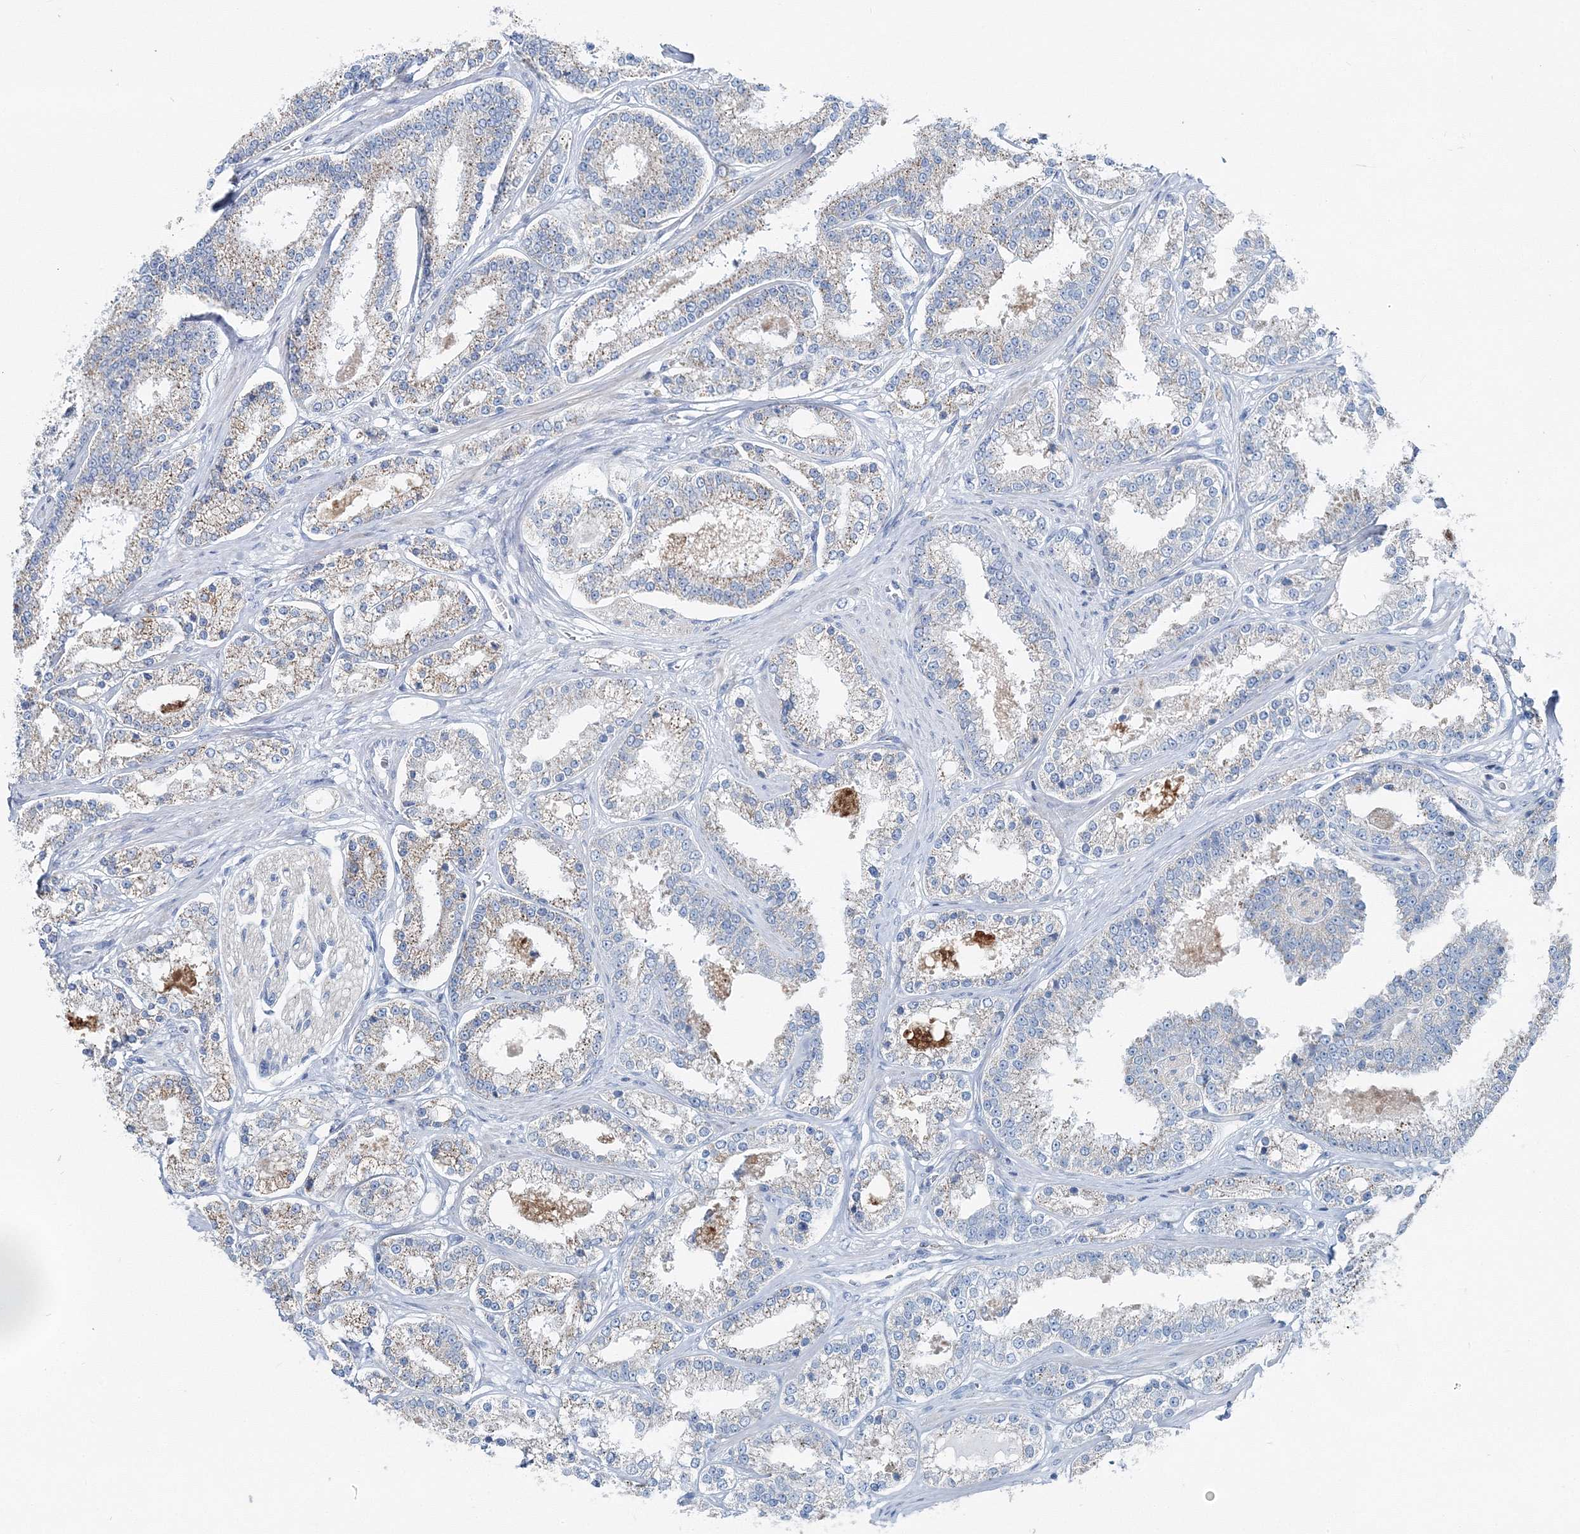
{"staining": {"intensity": "weak", "quantity": "25%-75%", "location": "cytoplasmic/membranous"}, "tissue": "prostate cancer", "cell_type": "Tumor cells", "image_type": "cancer", "snomed": [{"axis": "morphology", "description": "Normal tissue, NOS"}, {"axis": "morphology", "description": "Adenocarcinoma, High grade"}, {"axis": "topography", "description": "Prostate"}], "caption": "Tumor cells demonstrate low levels of weak cytoplasmic/membranous staining in approximately 25%-75% of cells in high-grade adenocarcinoma (prostate).", "gene": "GABARAPL2", "patient": {"sex": "male", "age": 83}}